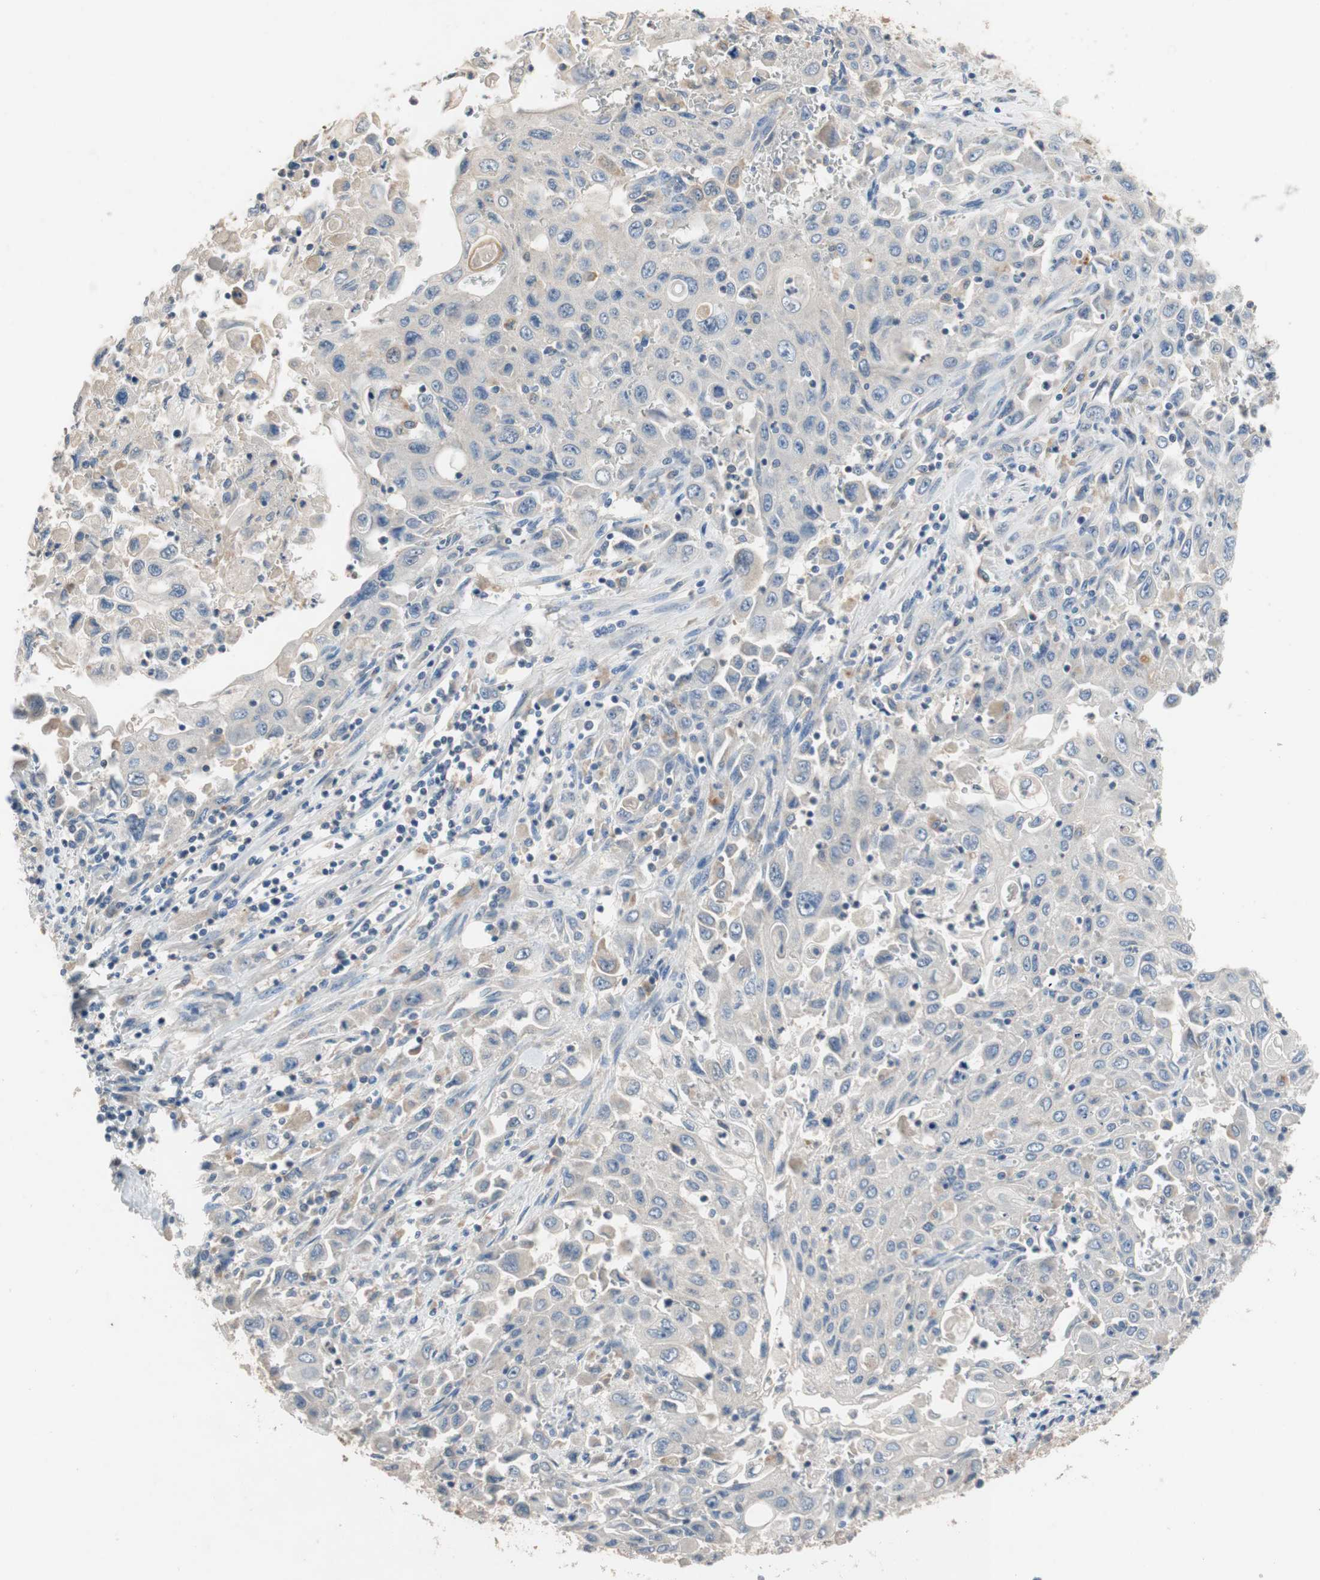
{"staining": {"intensity": "weak", "quantity": "<25%", "location": "cytoplasmic/membranous"}, "tissue": "pancreatic cancer", "cell_type": "Tumor cells", "image_type": "cancer", "snomed": [{"axis": "morphology", "description": "Adenocarcinoma, NOS"}, {"axis": "topography", "description": "Pancreas"}], "caption": "Immunohistochemistry micrograph of neoplastic tissue: human pancreatic cancer (adenocarcinoma) stained with DAB (3,3'-diaminobenzidine) demonstrates no significant protein expression in tumor cells.", "gene": "ADAP1", "patient": {"sex": "male", "age": 70}}